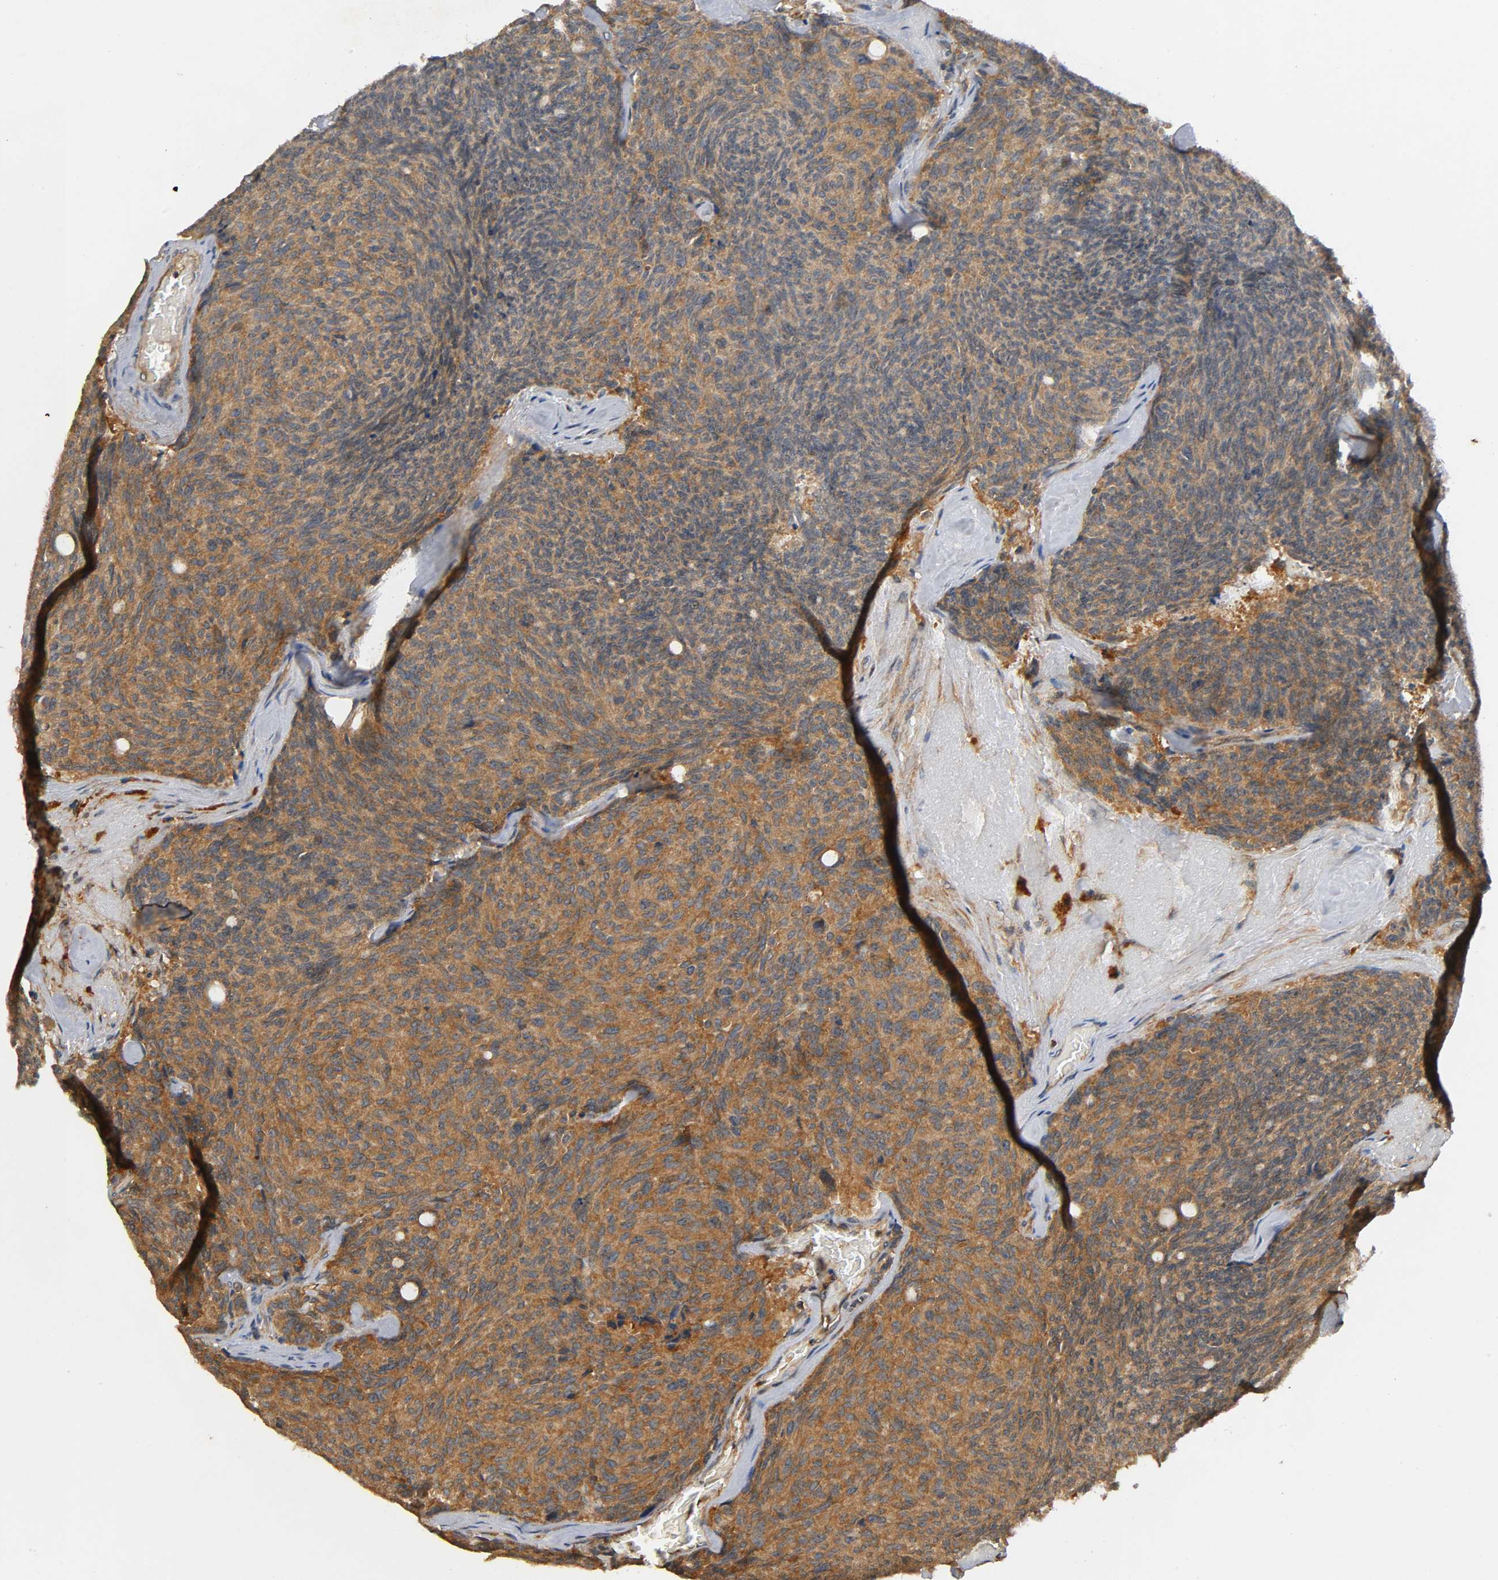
{"staining": {"intensity": "moderate", "quantity": ">75%", "location": "cytoplasmic/membranous"}, "tissue": "carcinoid", "cell_type": "Tumor cells", "image_type": "cancer", "snomed": [{"axis": "morphology", "description": "Carcinoid, malignant, NOS"}, {"axis": "topography", "description": "Pancreas"}], "caption": "A medium amount of moderate cytoplasmic/membranous expression is identified in about >75% of tumor cells in carcinoid tissue. The staining is performed using DAB brown chromogen to label protein expression. The nuclei are counter-stained blue using hematoxylin.", "gene": "IKBKB", "patient": {"sex": "female", "age": 54}}